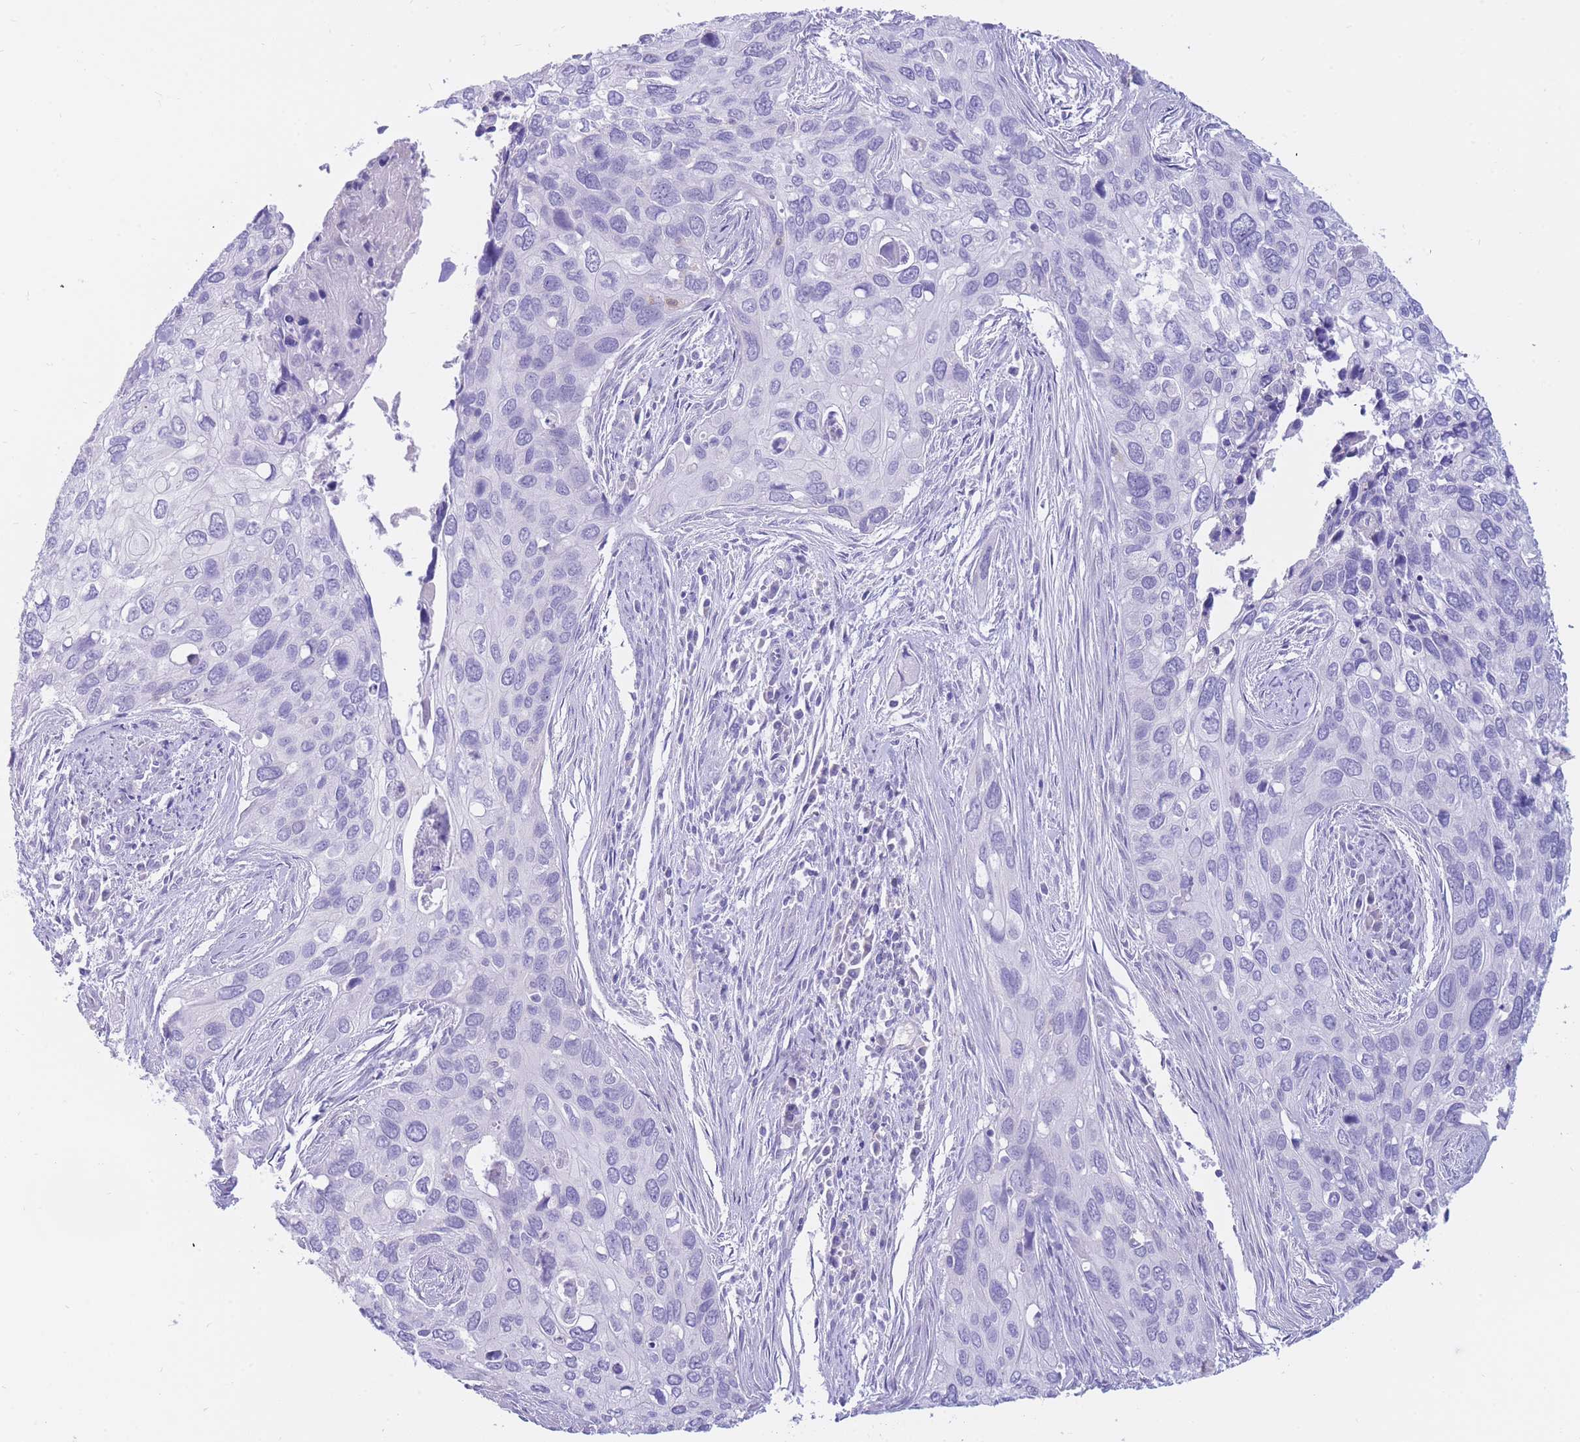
{"staining": {"intensity": "negative", "quantity": "none", "location": "none"}, "tissue": "cervical cancer", "cell_type": "Tumor cells", "image_type": "cancer", "snomed": [{"axis": "morphology", "description": "Squamous cell carcinoma, NOS"}, {"axis": "topography", "description": "Cervix"}], "caption": "DAB (3,3'-diaminobenzidine) immunohistochemical staining of human squamous cell carcinoma (cervical) reveals no significant staining in tumor cells.", "gene": "SULT1A1", "patient": {"sex": "female", "age": 55}}